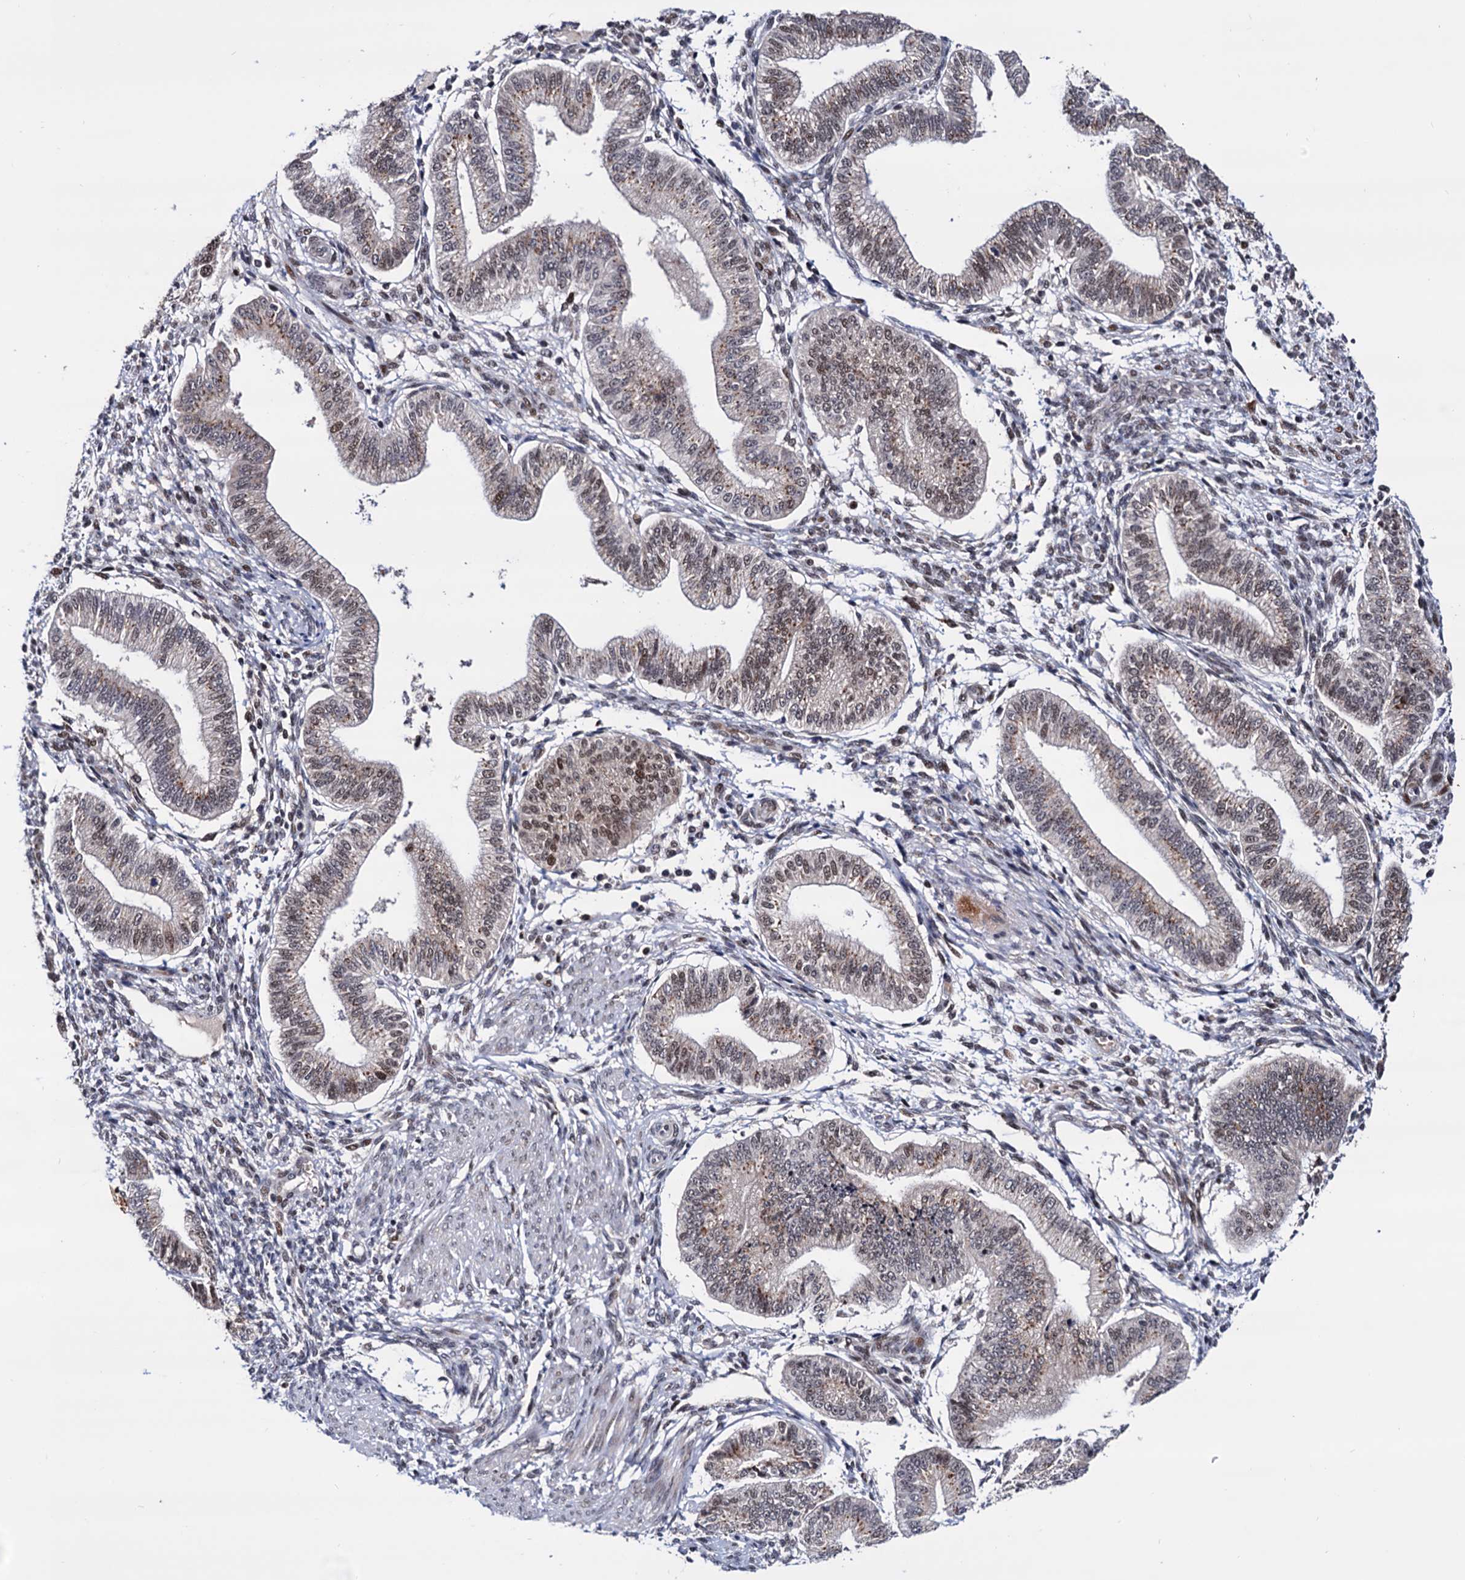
{"staining": {"intensity": "negative", "quantity": "none", "location": "none"}, "tissue": "endometrium", "cell_type": "Cells in endometrial stroma", "image_type": "normal", "snomed": [{"axis": "morphology", "description": "Normal tissue, NOS"}, {"axis": "topography", "description": "Endometrium"}], "caption": "A micrograph of endometrium stained for a protein demonstrates no brown staining in cells in endometrial stroma. (IHC, brightfield microscopy, high magnification).", "gene": "RNASEH2B", "patient": {"sex": "female", "age": 39}}